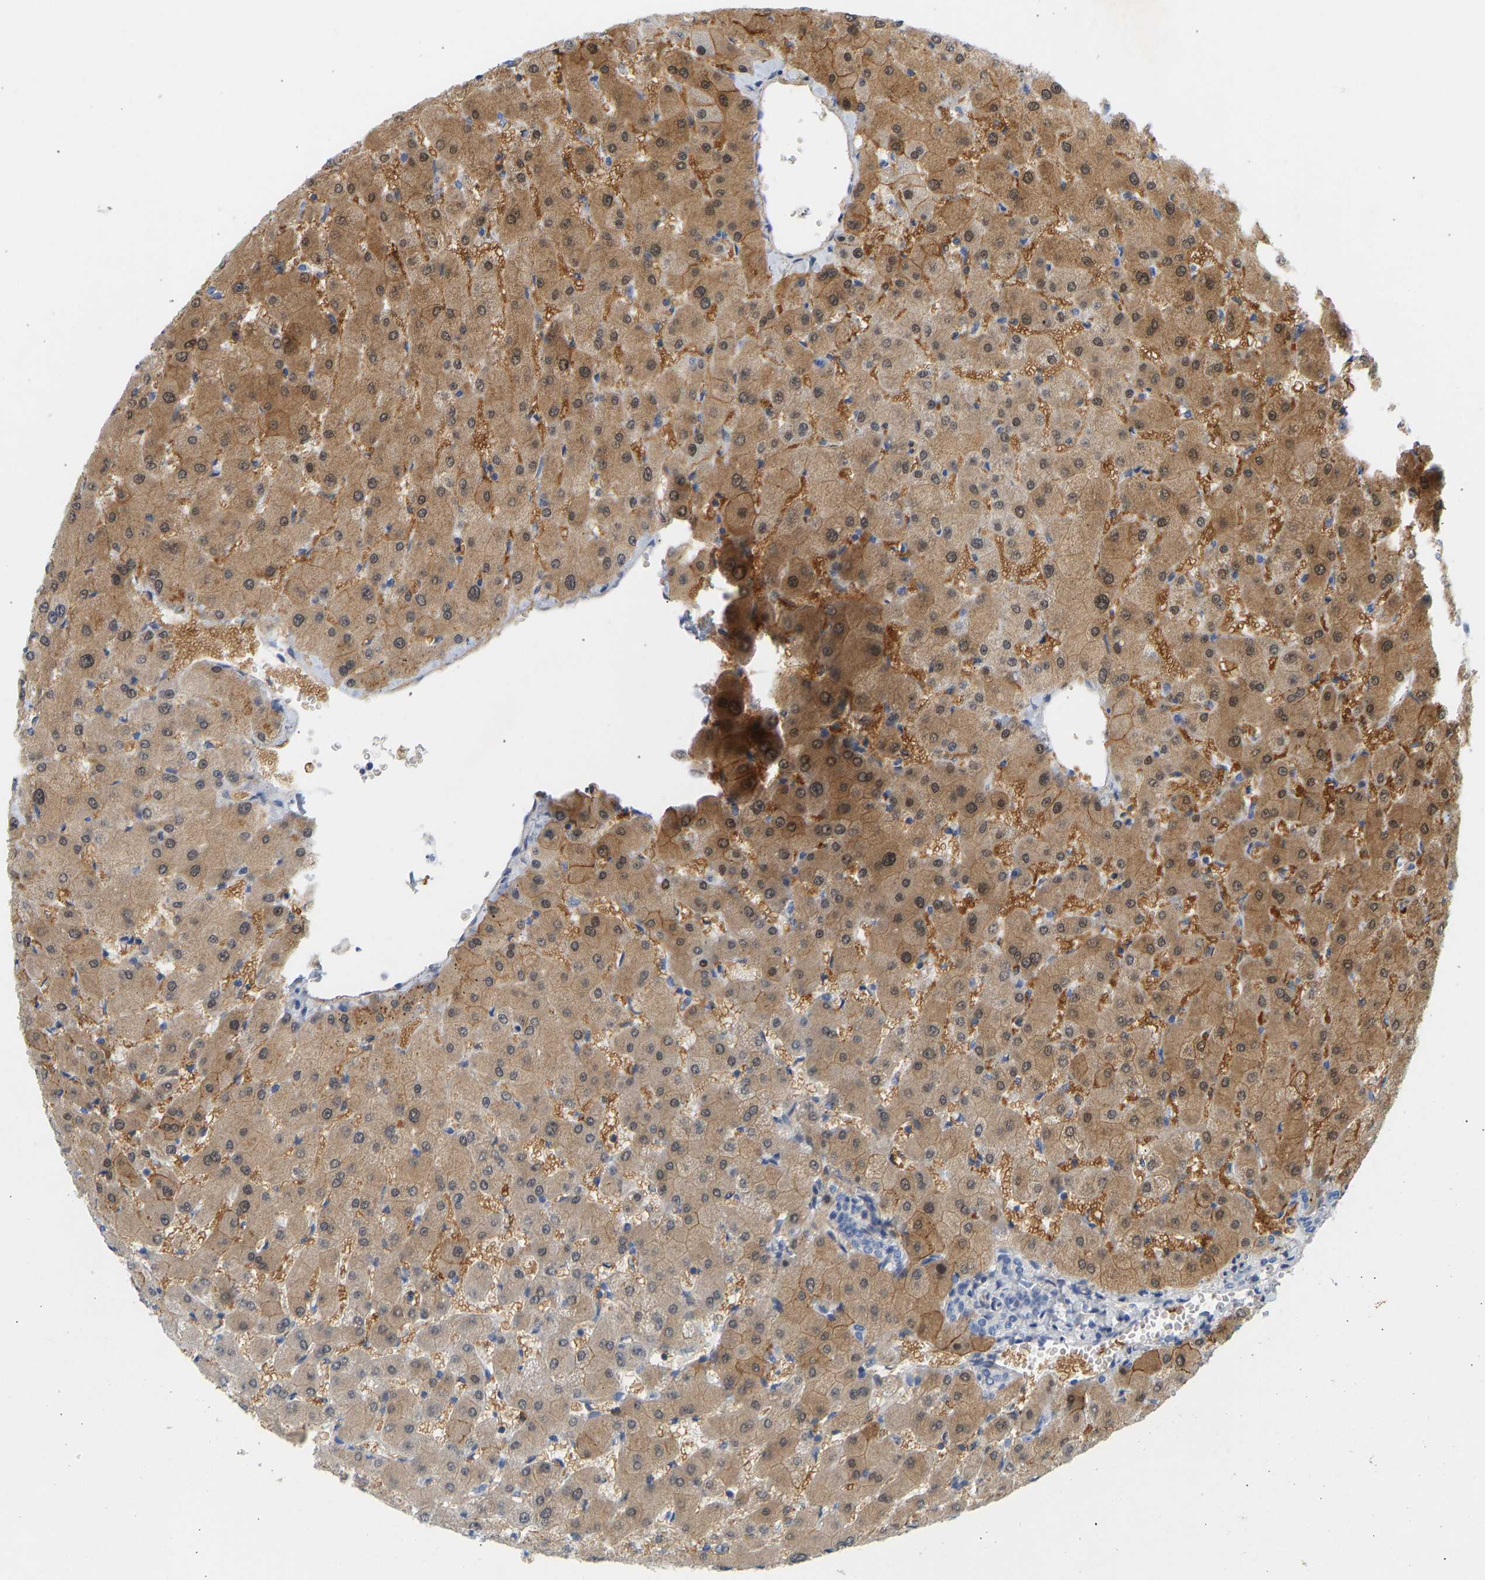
{"staining": {"intensity": "negative", "quantity": "none", "location": "none"}, "tissue": "liver", "cell_type": "Cholangiocytes", "image_type": "normal", "snomed": [{"axis": "morphology", "description": "Normal tissue, NOS"}, {"axis": "topography", "description": "Liver"}], "caption": "A photomicrograph of liver stained for a protein displays no brown staining in cholangiocytes. The staining is performed using DAB (3,3'-diaminobenzidine) brown chromogen with nuclei counter-stained in using hematoxylin.", "gene": "BVES", "patient": {"sex": "female", "age": 63}}